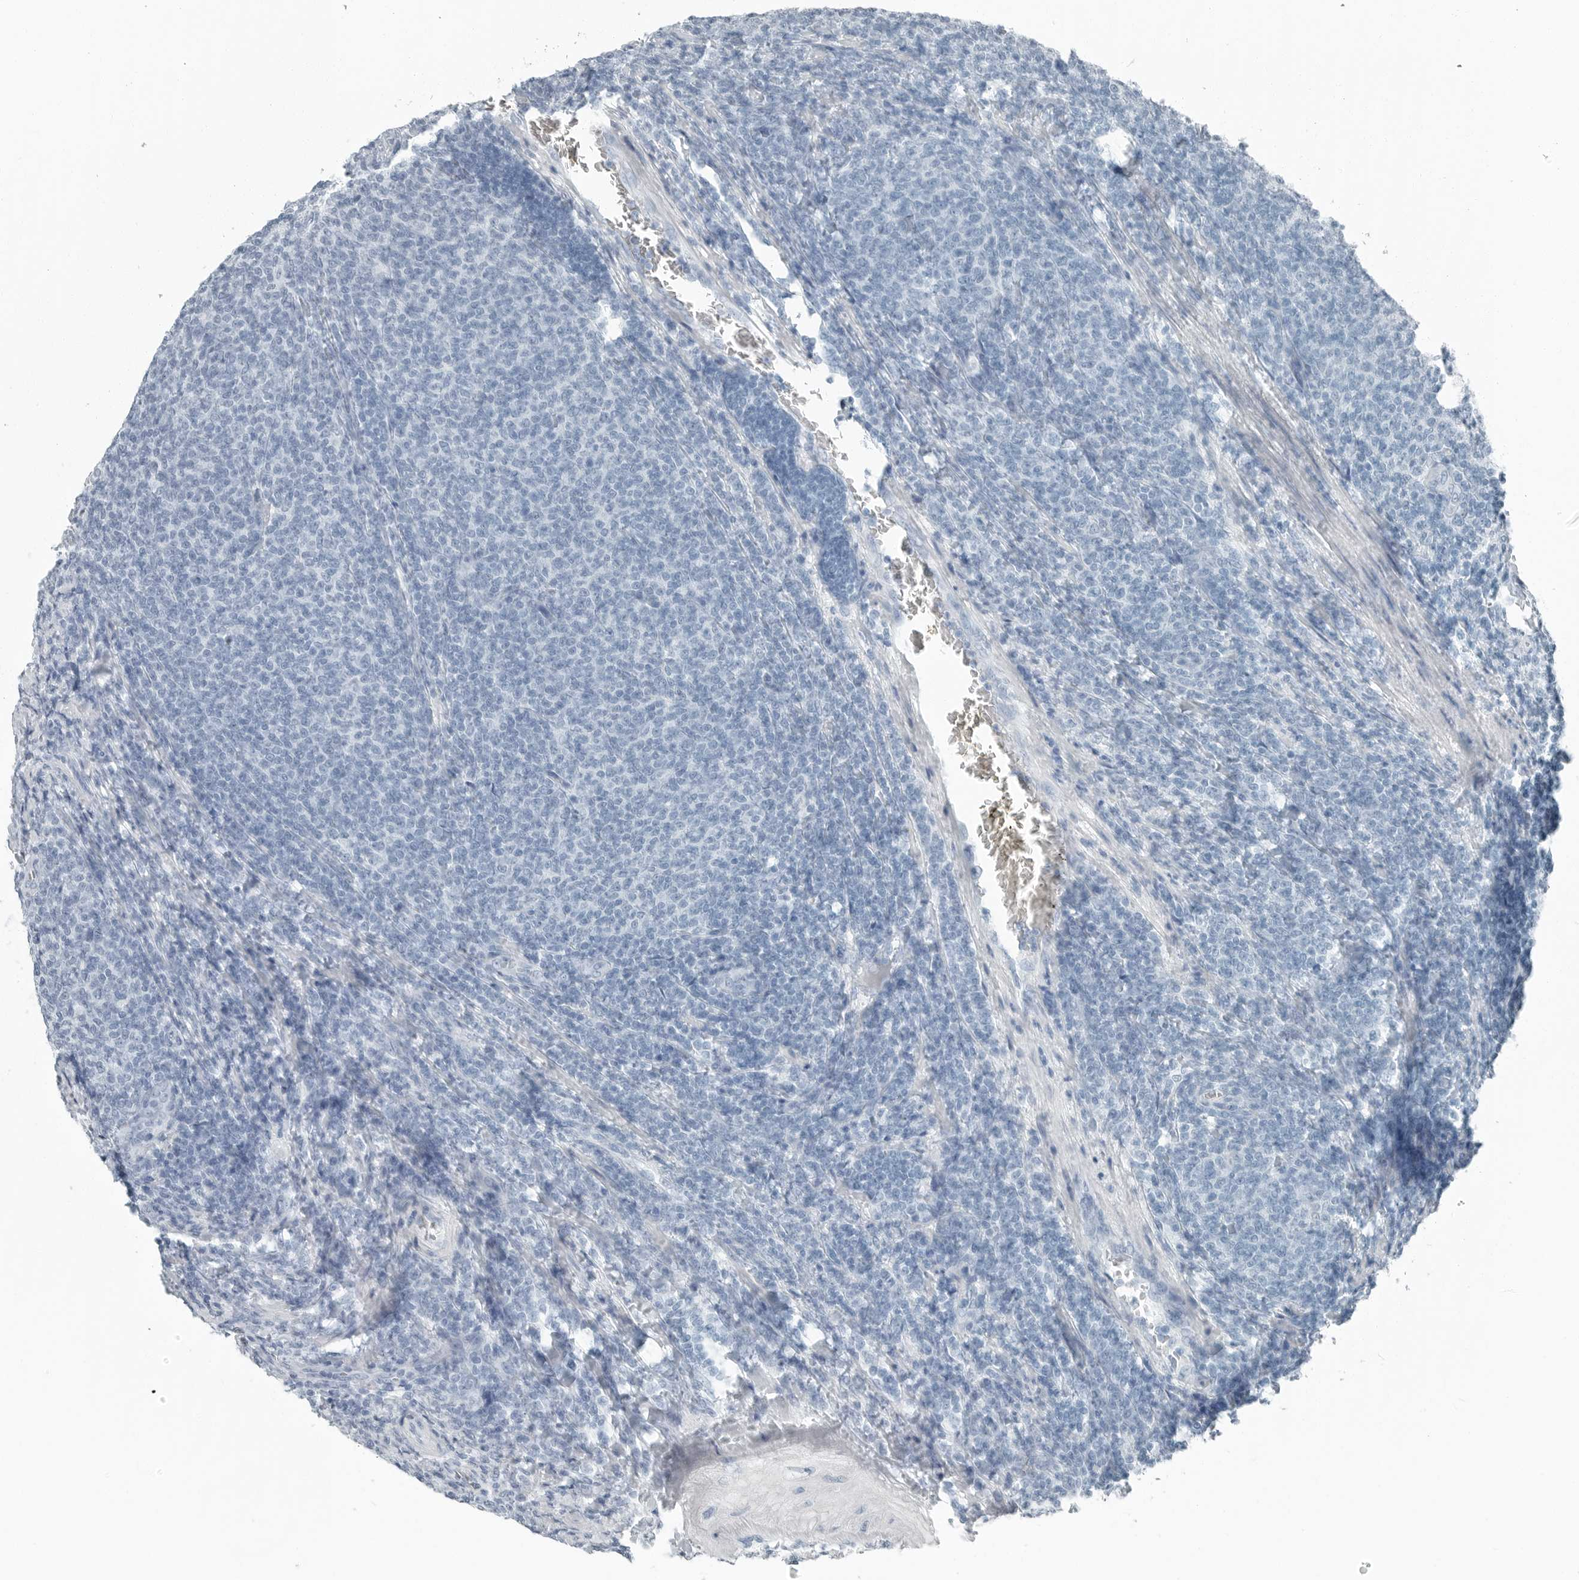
{"staining": {"intensity": "negative", "quantity": "none", "location": "none"}, "tissue": "lymphoma", "cell_type": "Tumor cells", "image_type": "cancer", "snomed": [{"axis": "morphology", "description": "Malignant lymphoma, non-Hodgkin's type, Low grade"}, {"axis": "topography", "description": "Lymph node"}], "caption": "Low-grade malignant lymphoma, non-Hodgkin's type was stained to show a protein in brown. There is no significant positivity in tumor cells.", "gene": "FABP6", "patient": {"sex": "male", "age": 66}}